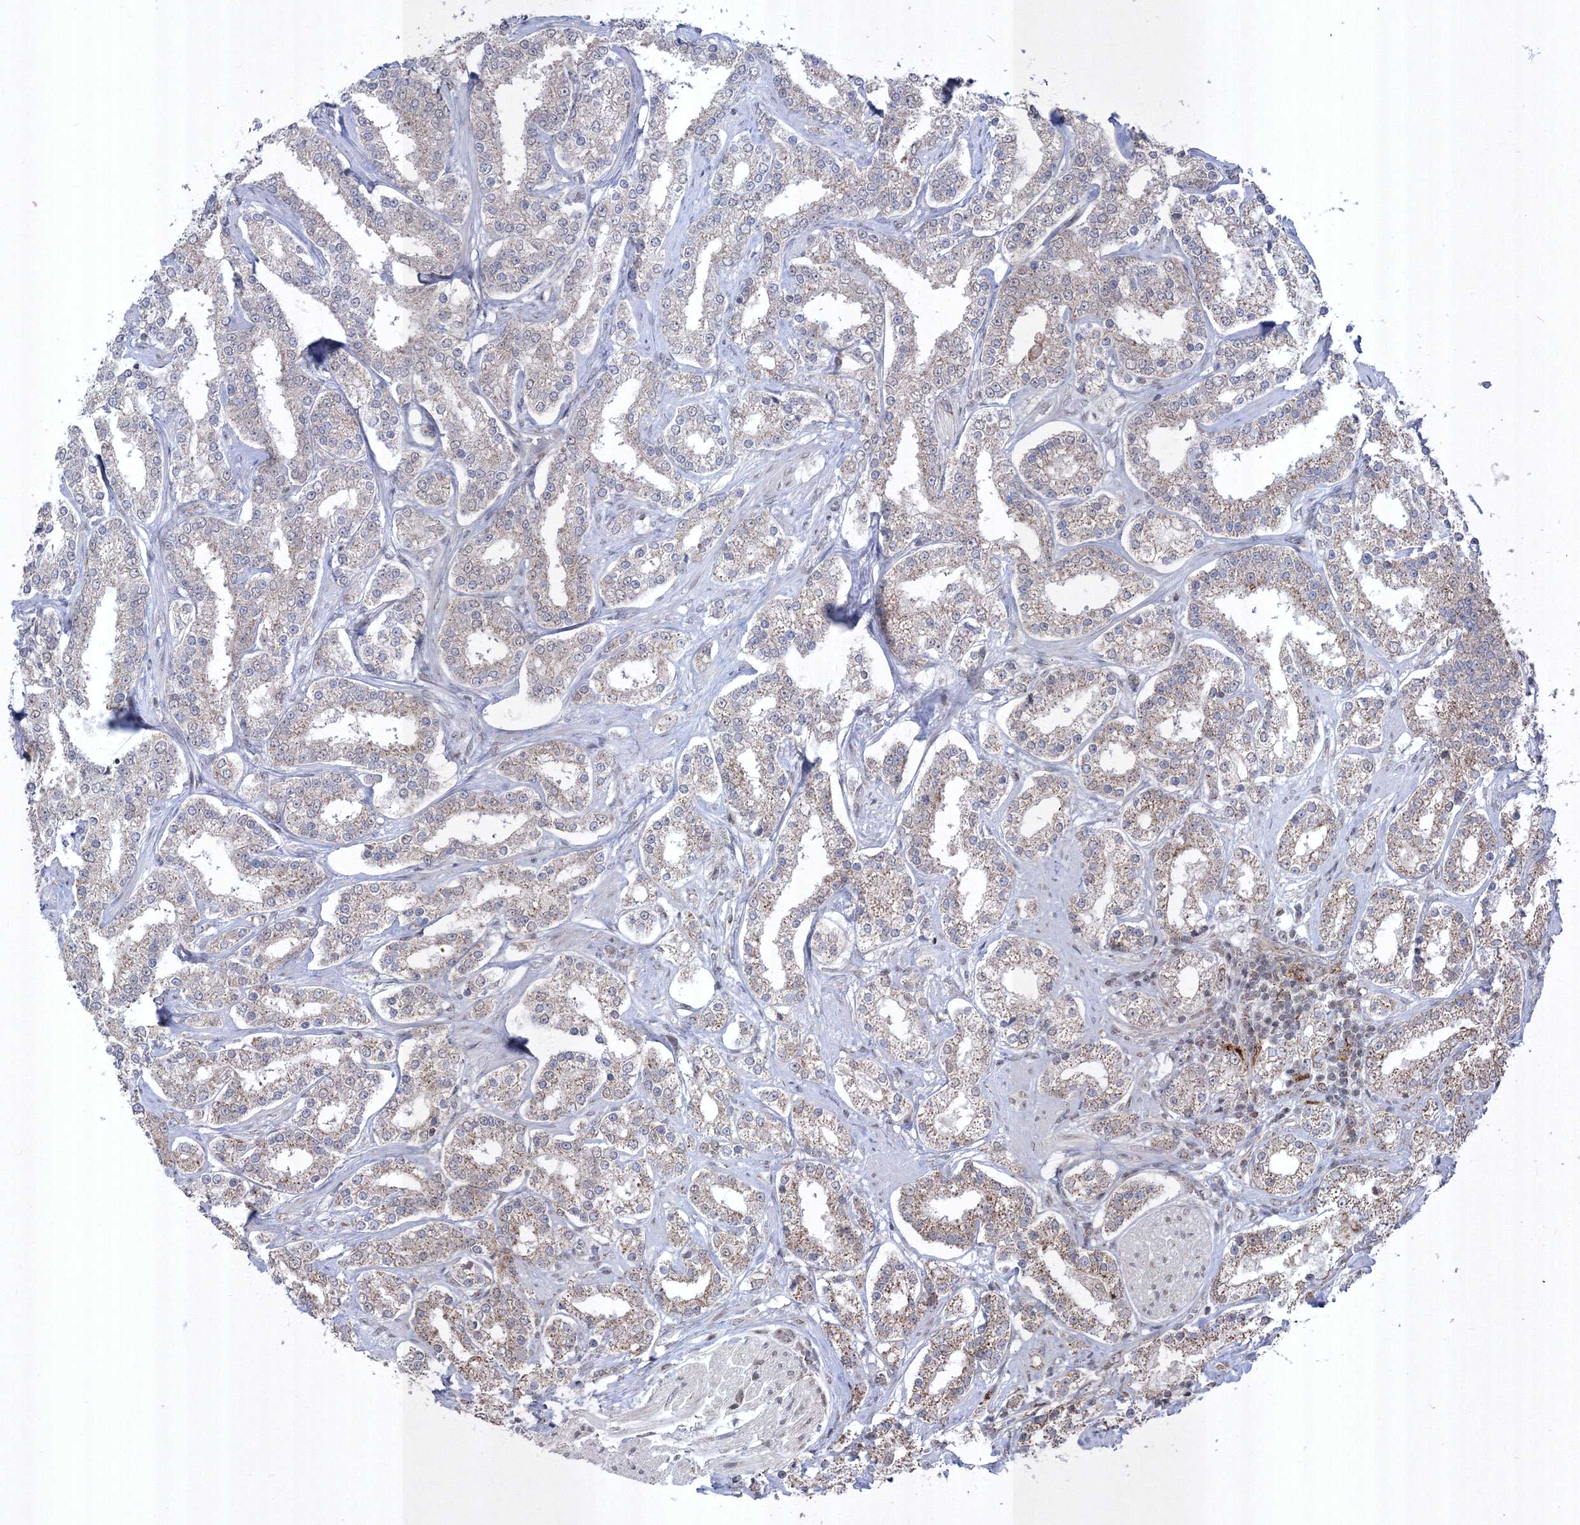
{"staining": {"intensity": "moderate", "quantity": ">75%", "location": "cytoplasmic/membranous"}, "tissue": "prostate cancer", "cell_type": "Tumor cells", "image_type": "cancer", "snomed": [{"axis": "morphology", "description": "Normal tissue, NOS"}, {"axis": "morphology", "description": "Adenocarcinoma, High grade"}, {"axis": "topography", "description": "Prostate"}], "caption": "High-power microscopy captured an immunohistochemistry (IHC) histopathology image of prostate adenocarcinoma (high-grade), revealing moderate cytoplasmic/membranous staining in about >75% of tumor cells.", "gene": "GRSF1", "patient": {"sex": "male", "age": 83}}